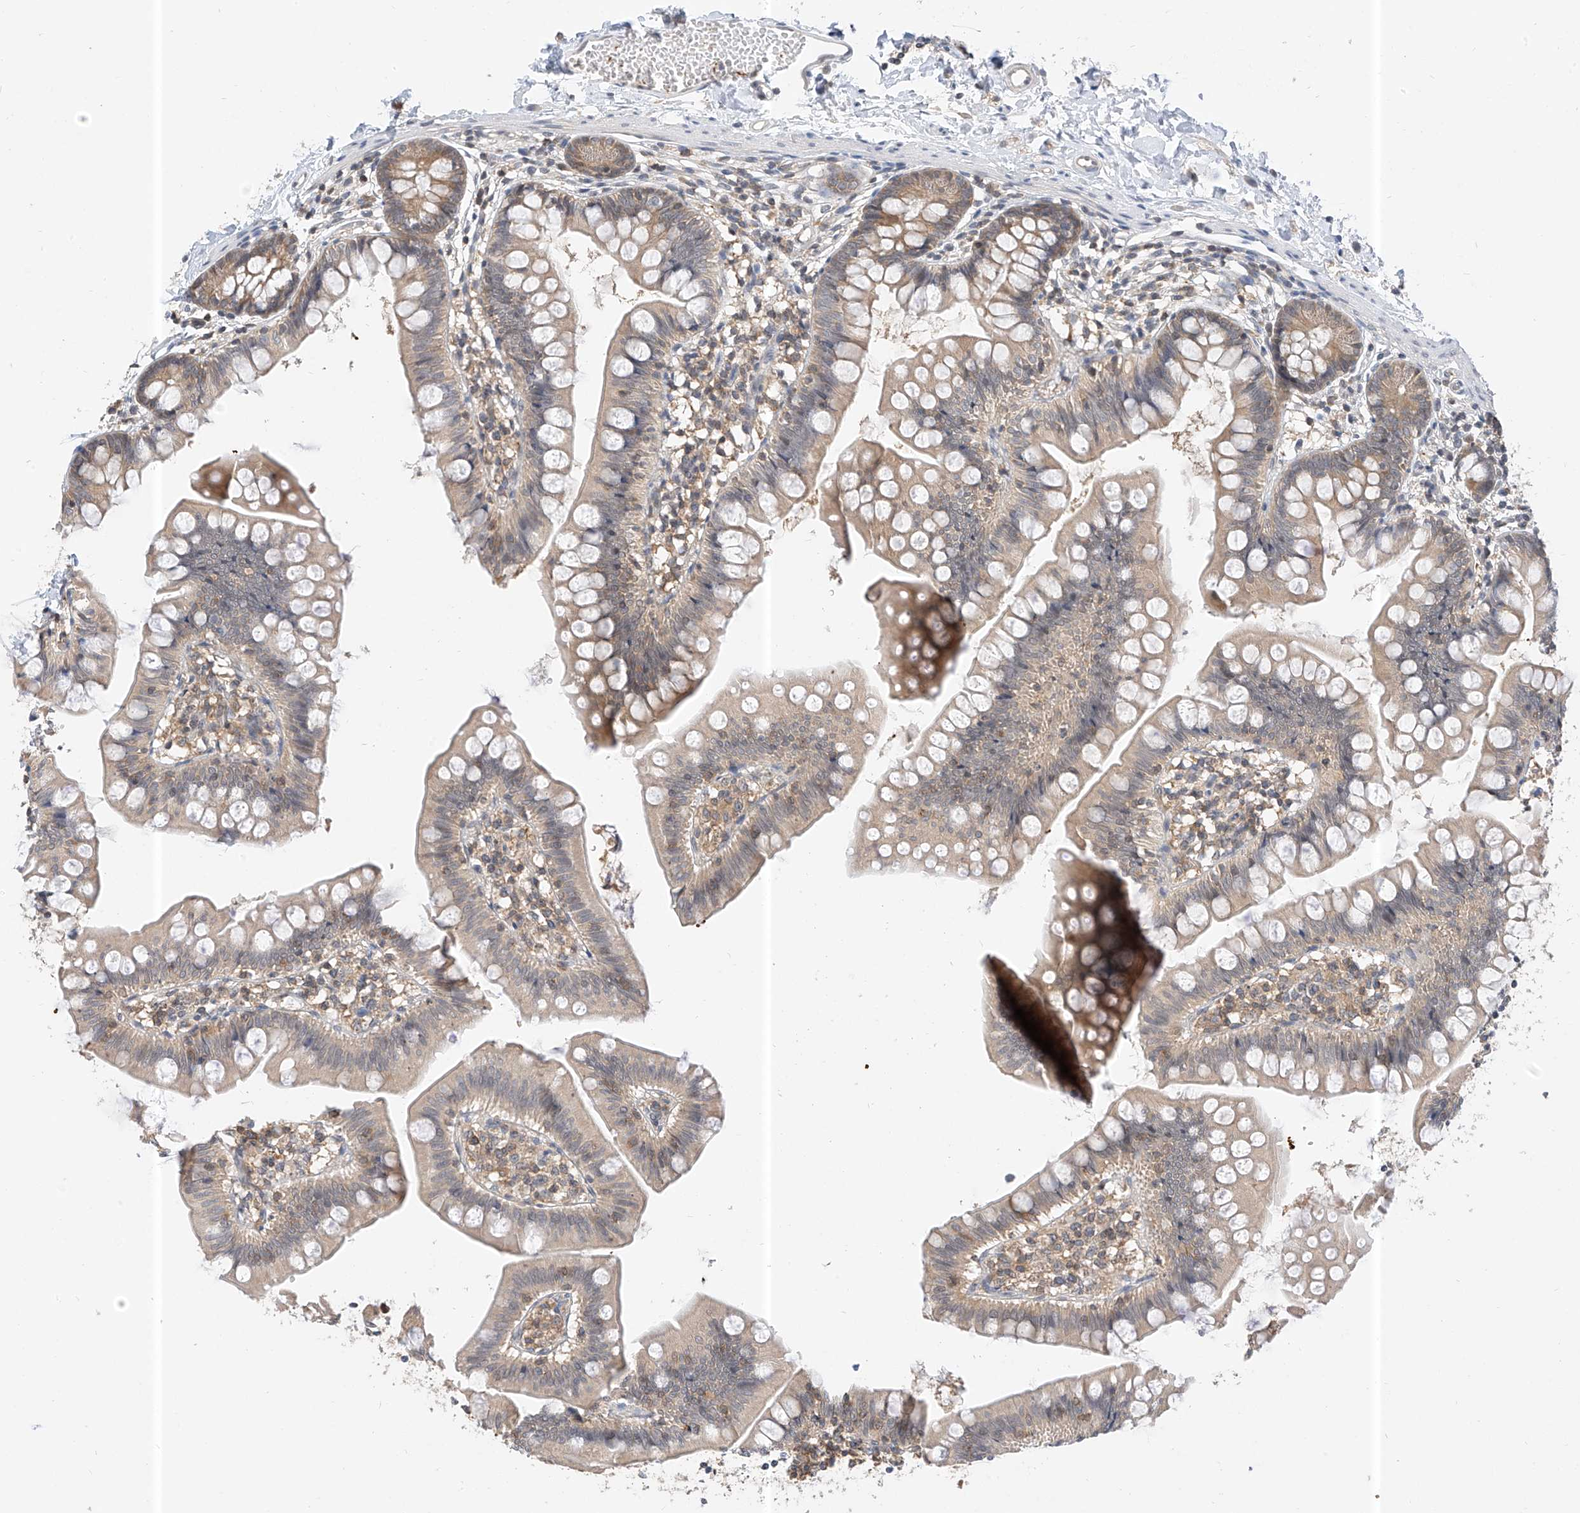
{"staining": {"intensity": "moderate", "quantity": "25%-75%", "location": "cytoplasmic/membranous"}, "tissue": "small intestine", "cell_type": "Glandular cells", "image_type": "normal", "snomed": [{"axis": "morphology", "description": "Normal tissue, NOS"}, {"axis": "topography", "description": "Small intestine"}], "caption": "Small intestine stained with DAB (3,3'-diaminobenzidine) immunohistochemistry demonstrates medium levels of moderate cytoplasmic/membranous staining in about 25%-75% of glandular cells. Immunohistochemistry stains the protein in brown and the nuclei are stained blue.", "gene": "PPA2", "patient": {"sex": "male", "age": 7}}